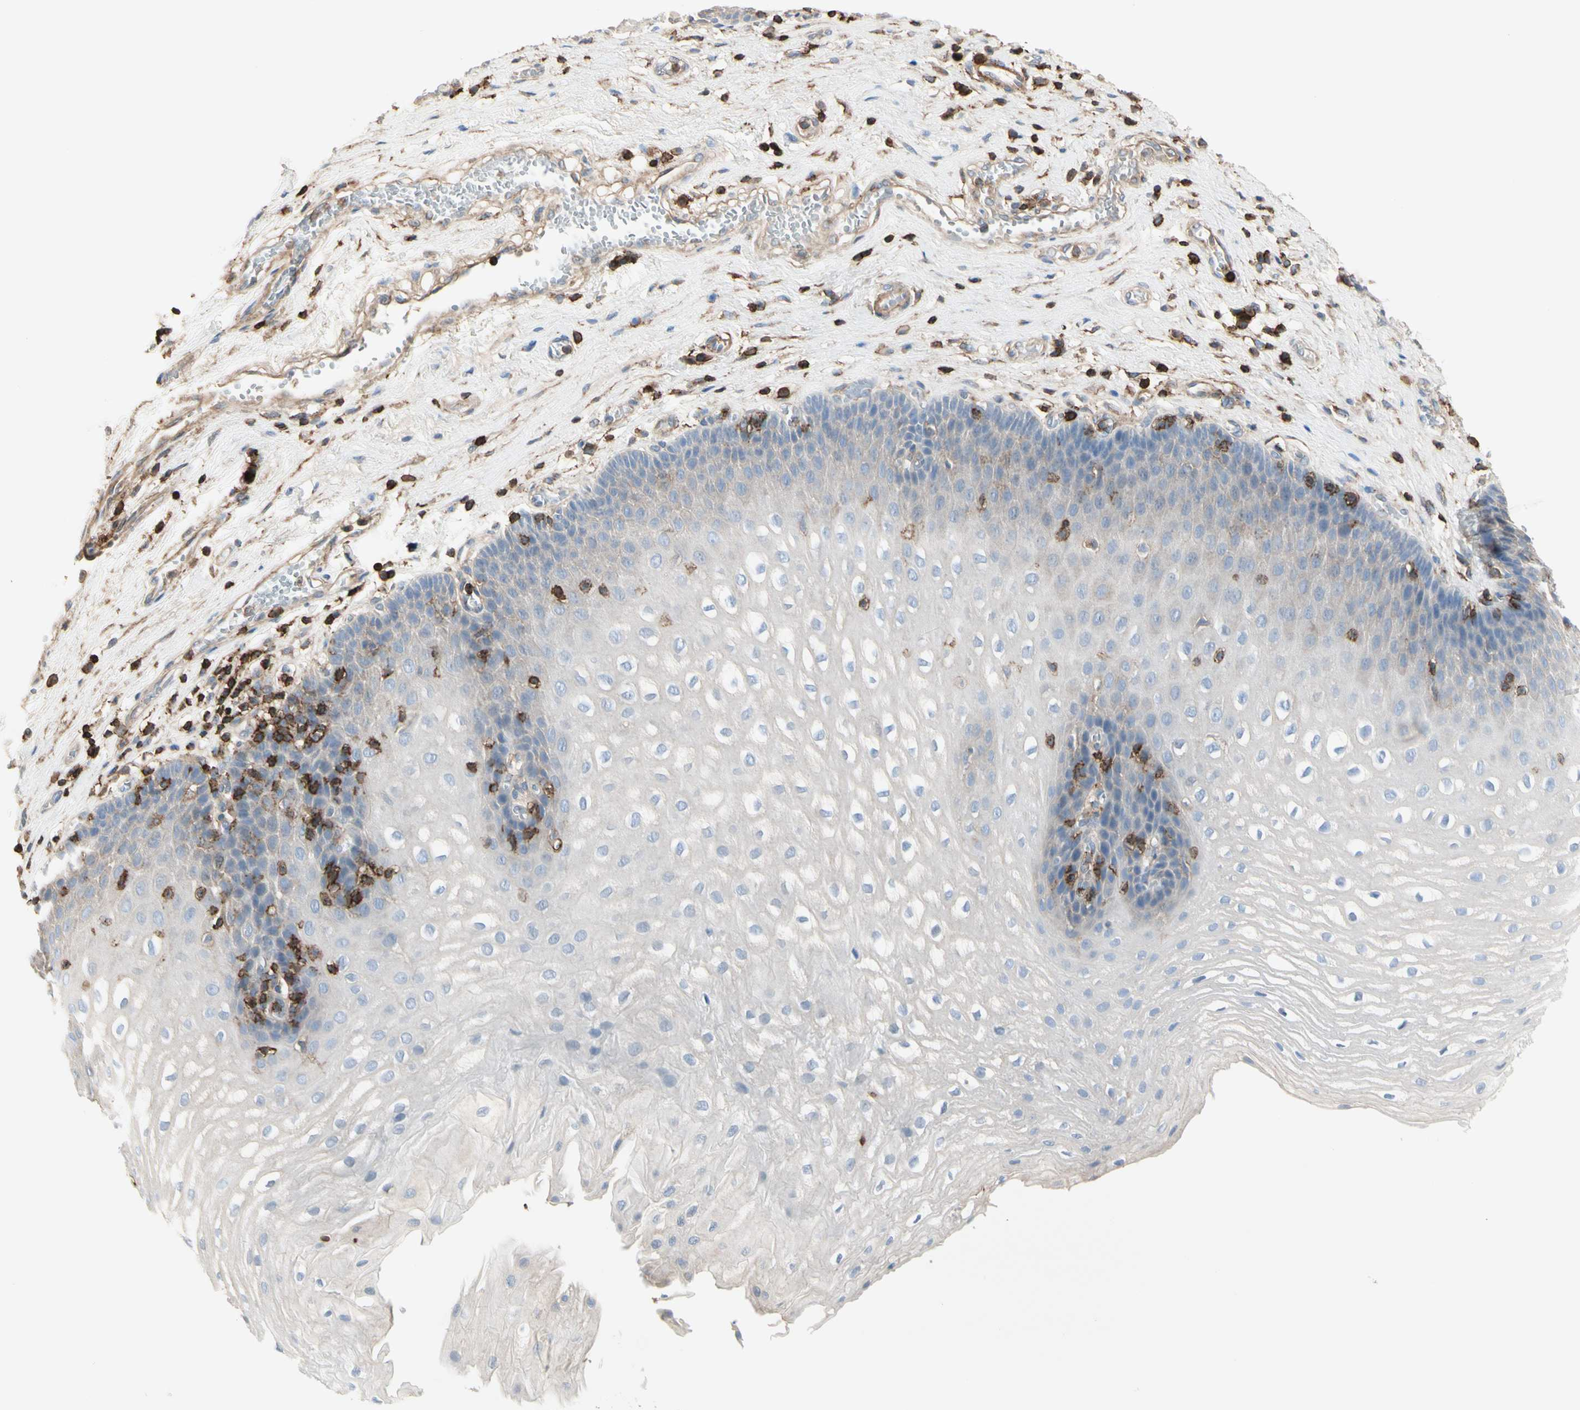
{"staining": {"intensity": "weak", "quantity": "<25%", "location": "cytoplasmic/membranous"}, "tissue": "esophagus", "cell_type": "Squamous epithelial cells", "image_type": "normal", "snomed": [{"axis": "morphology", "description": "Normal tissue, NOS"}, {"axis": "topography", "description": "Esophagus"}], "caption": "A high-resolution photomicrograph shows IHC staining of unremarkable esophagus, which exhibits no significant positivity in squamous epithelial cells.", "gene": "CLEC2B", "patient": {"sex": "male", "age": 48}}